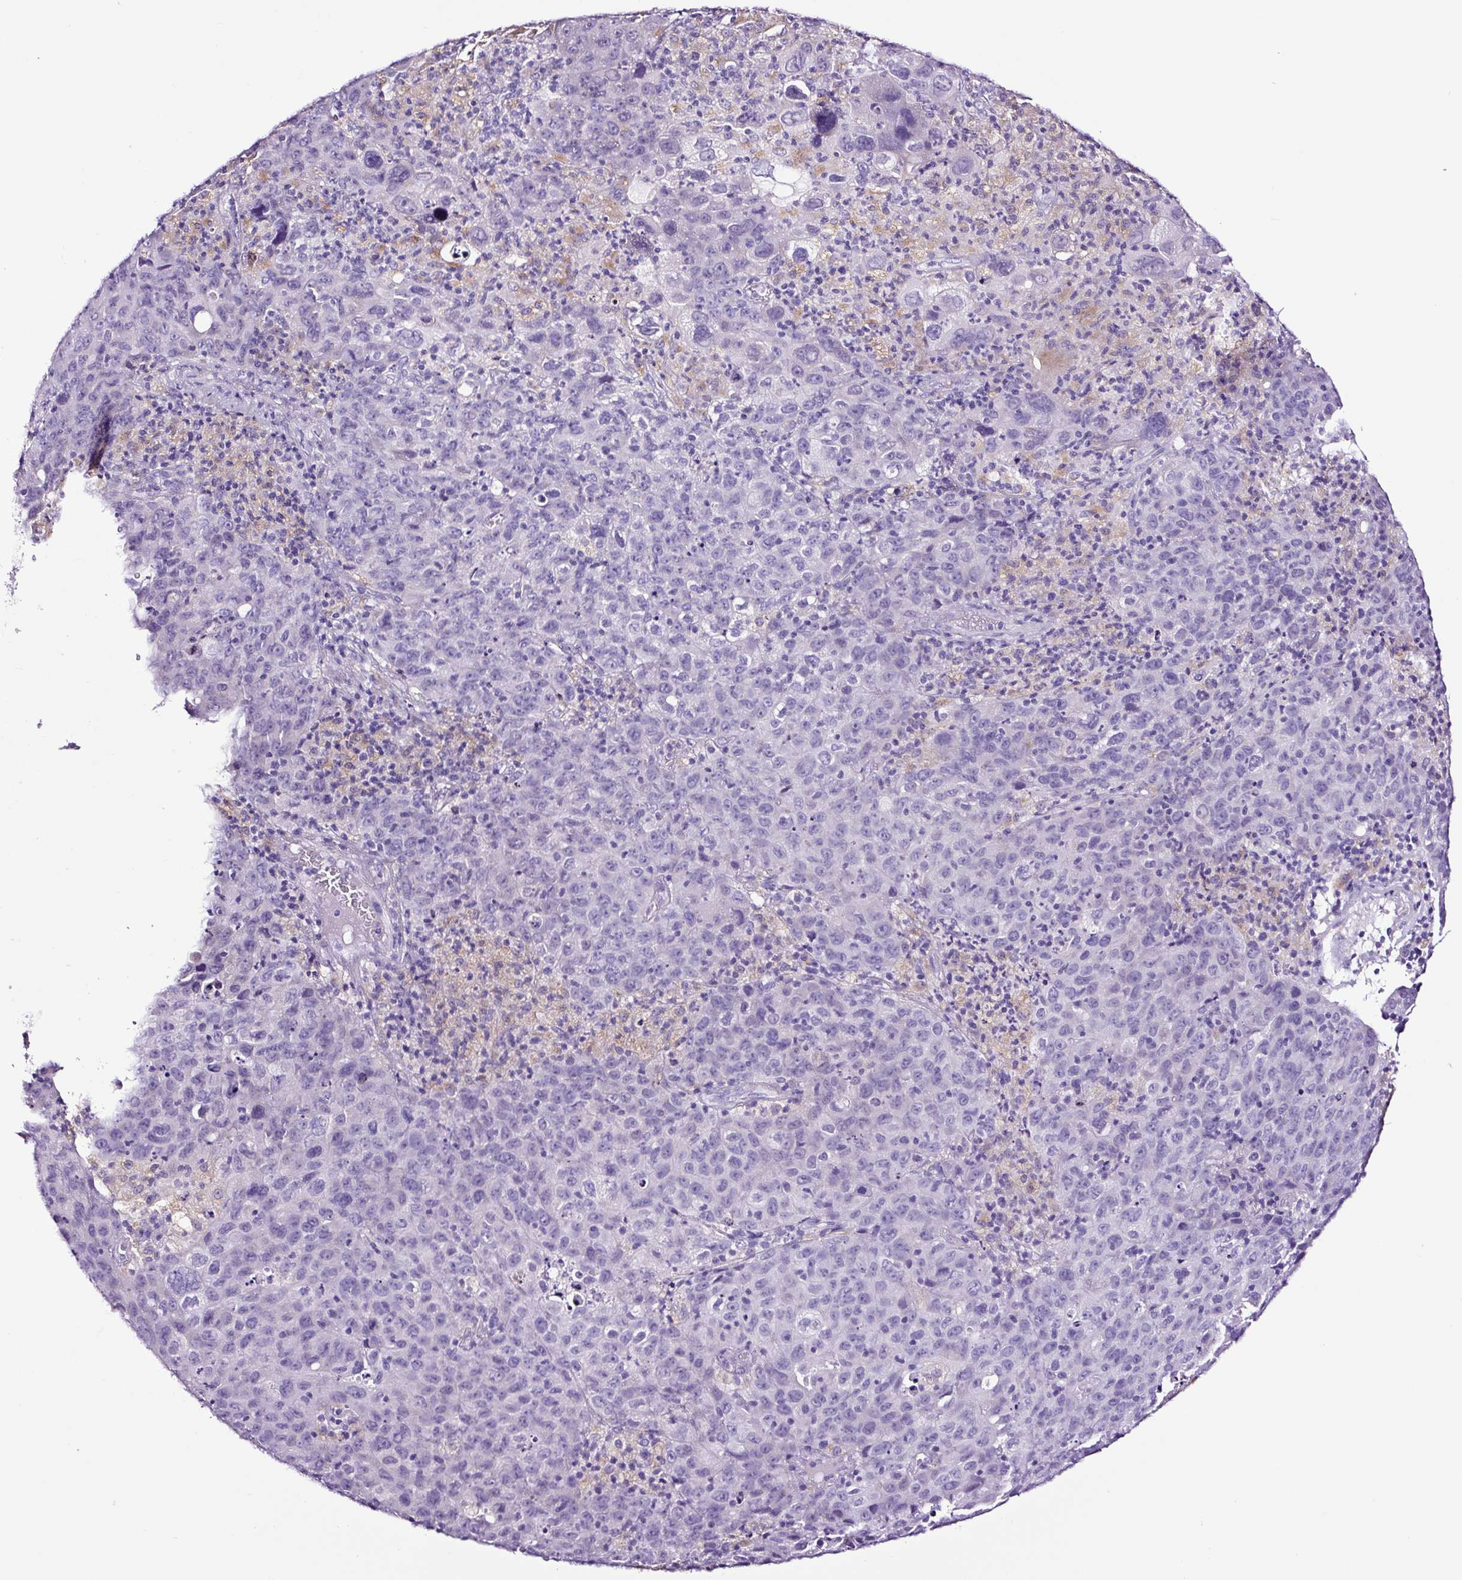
{"staining": {"intensity": "negative", "quantity": "none", "location": "none"}, "tissue": "cervical cancer", "cell_type": "Tumor cells", "image_type": "cancer", "snomed": [{"axis": "morphology", "description": "Squamous cell carcinoma, NOS"}, {"axis": "topography", "description": "Cervix"}], "caption": "Immunohistochemistry image of squamous cell carcinoma (cervical) stained for a protein (brown), which displays no positivity in tumor cells.", "gene": "FBXL7", "patient": {"sex": "female", "age": 44}}